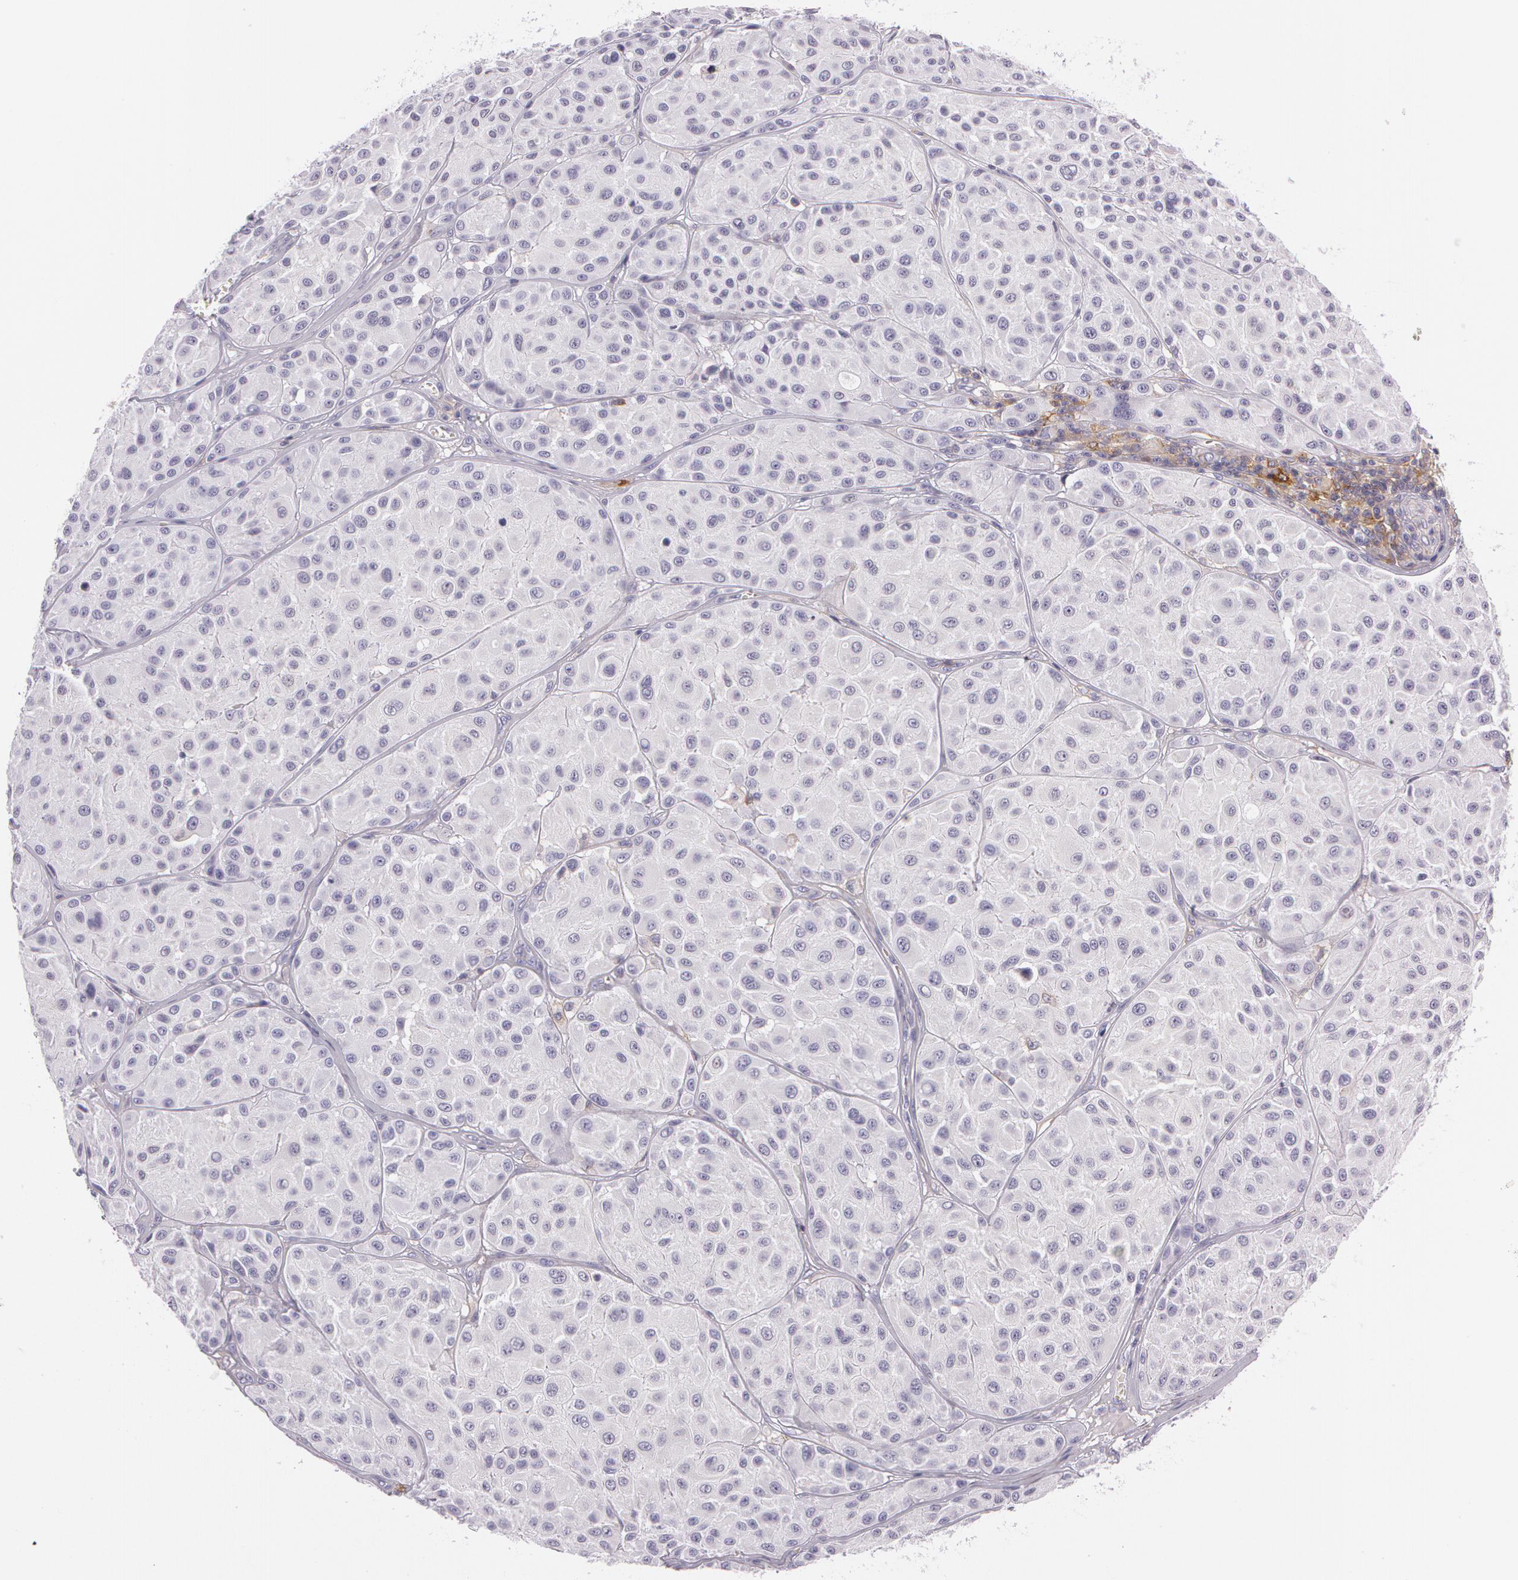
{"staining": {"intensity": "negative", "quantity": "none", "location": "none"}, "tissue": "melanoma", "cell_type": "Tumor cells", "image_type": "cancer", "snomed": [{"axis": "morphology", "description": "Malignant melanoma, NOS"}, {"axis": "topography", "description": "Skin"}], "caption": "Melanoma stained for a protein using immunohistochemistry demonstrates no positivity tumor cells.", "gene": "LY75", "patient": {"sex": "male", "age": 36}}